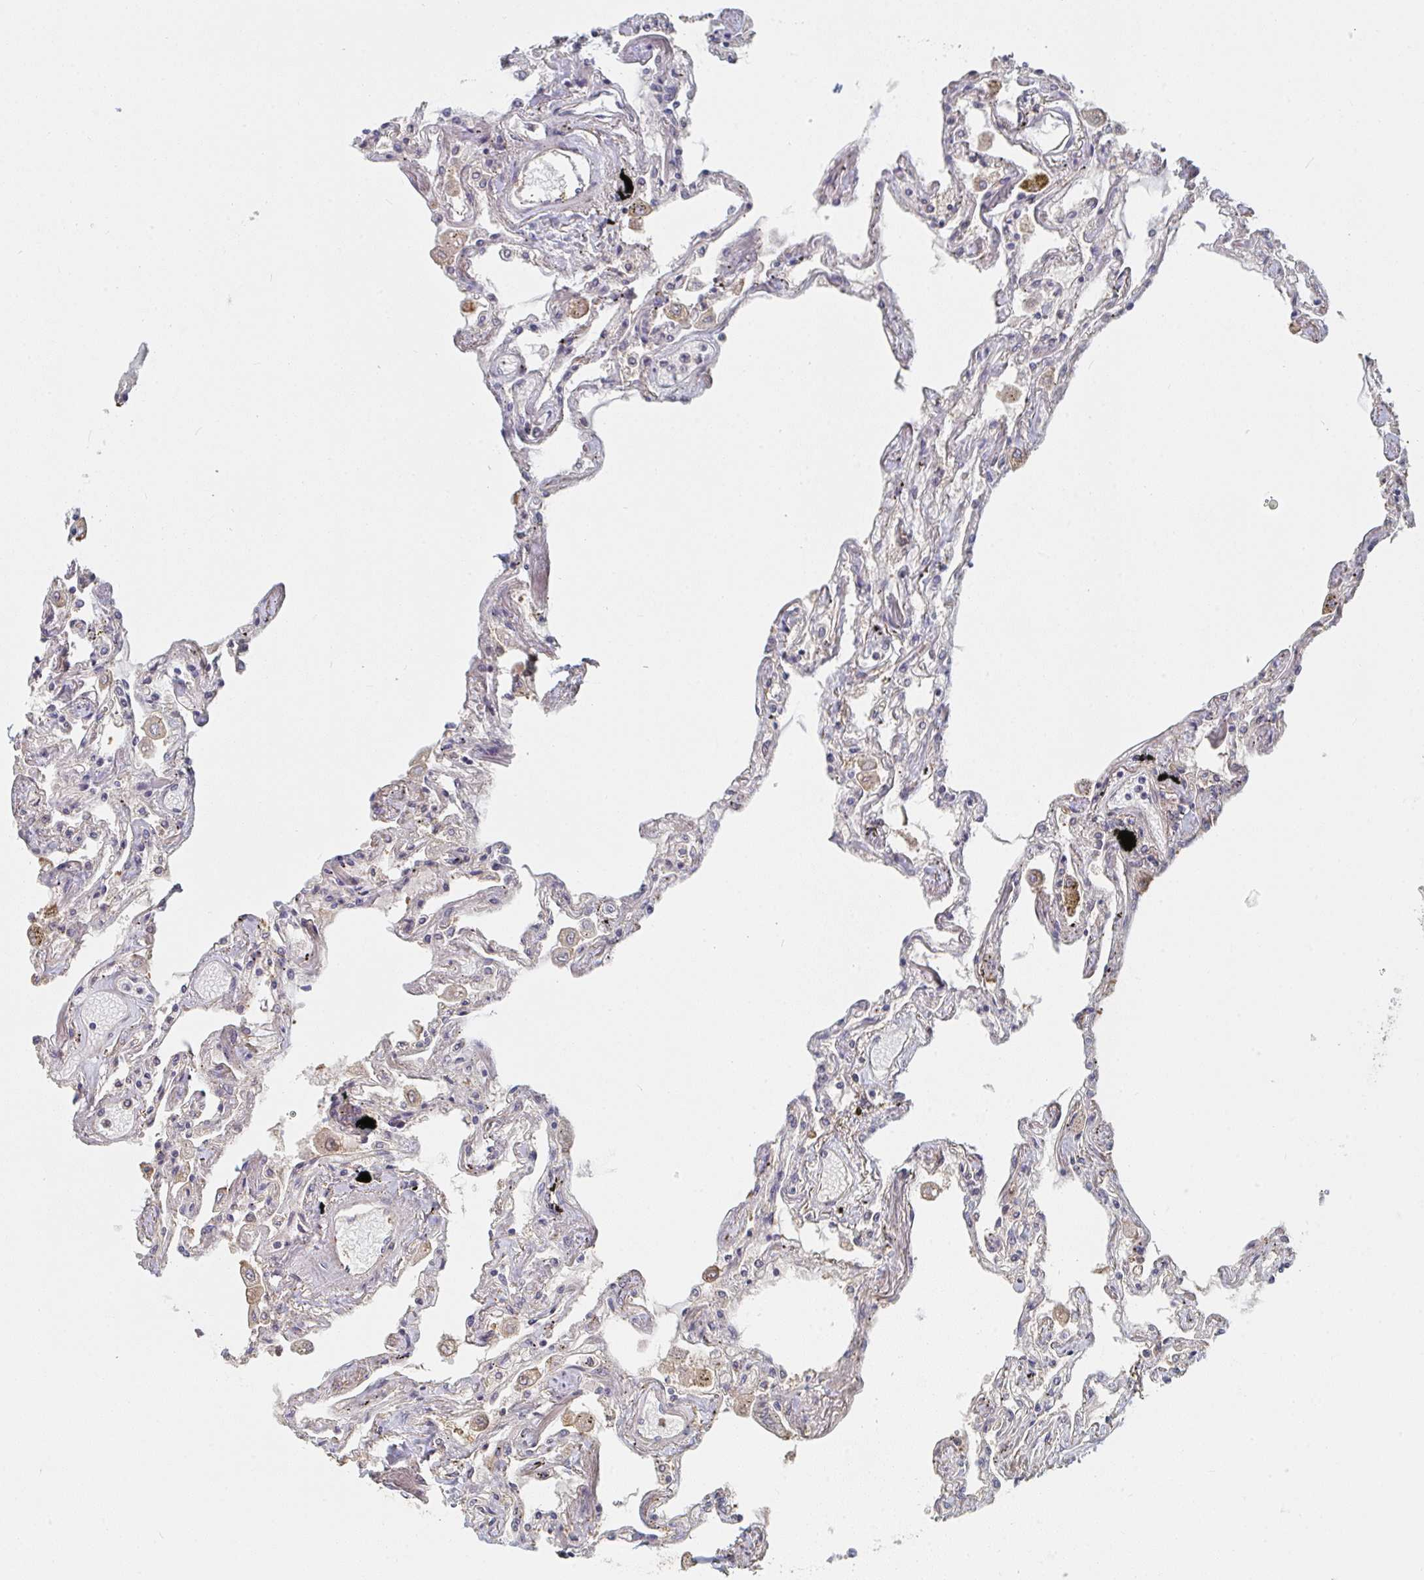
{"staining": {"intensity": "weak", "quantity": "25%-75%", "location": "cytoplasmic/membranous"}, "tissue": "lung", "cell_type": "Alveolar cells", "image_type": "normal", "snomed": [{"axis": "morphology", "description": "Normal tissue, NOS"}, {"axis": "morphology", "description": "Adenocarcinoma, NOS"}, {"axis": "topography", "description": "Cartilage tissue"}, {"axis": "topography", "description": "Lung"}], "caption": "High-magnification brightfield microscopy of unremarkable lung stained with DAB (3,3'-diaminobenzidine) (brown) and counterstained with hematoxylin (blue). alveolar cells exhibit weak cytoplasmic/membranous expression is identified in approximately25%-75% of cells. The staining was performed using DAB (3,3'-diaminobenzidine) to visualize the protein expression in brown, while the nuclei were stained in blue with hematoxylin (Magnification: 20x).", "gene": "PTEN", "patient": {"sex": "female", "age": 67}}